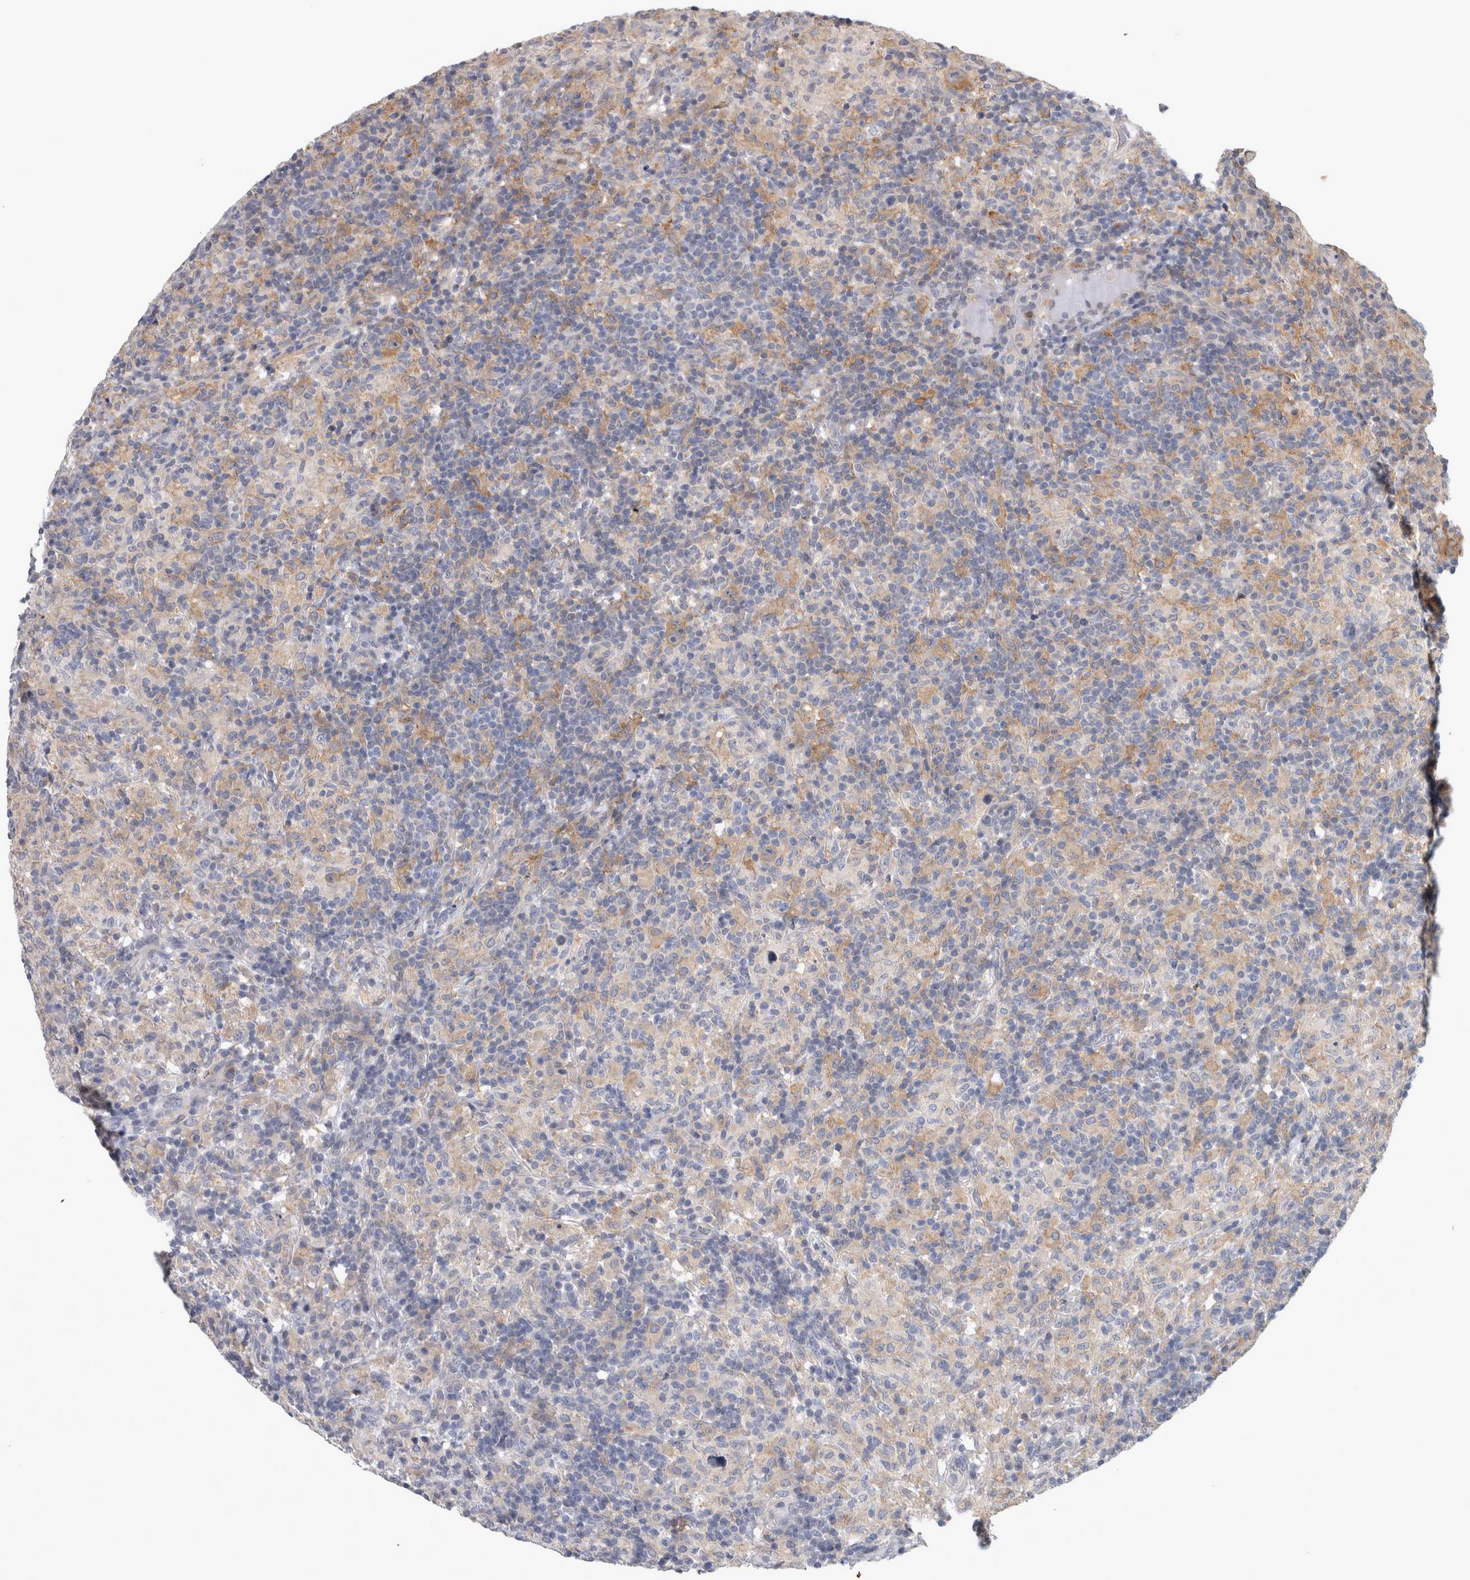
{"staining": {"intensity": "weak", "quantity": ">75%", "location": "cytoplasmic/membranous"}, "tissue": "lymphoma", "cell_type": "Tumor cells", "image_type": "cancer", "snomed": [{"axis": "morphology", "description": "Hodgkin's disease, NOS"}, {"axis": "topography", "description": "Lymph node"}], "caption": "Protein expression analysis of Hodgkin's disease demonstrates weak cytoplasmic/membranous expression in about >75% of tumor cells.", "gene": "PRKCI", "patient": {"sex": "male", "age": 70}}